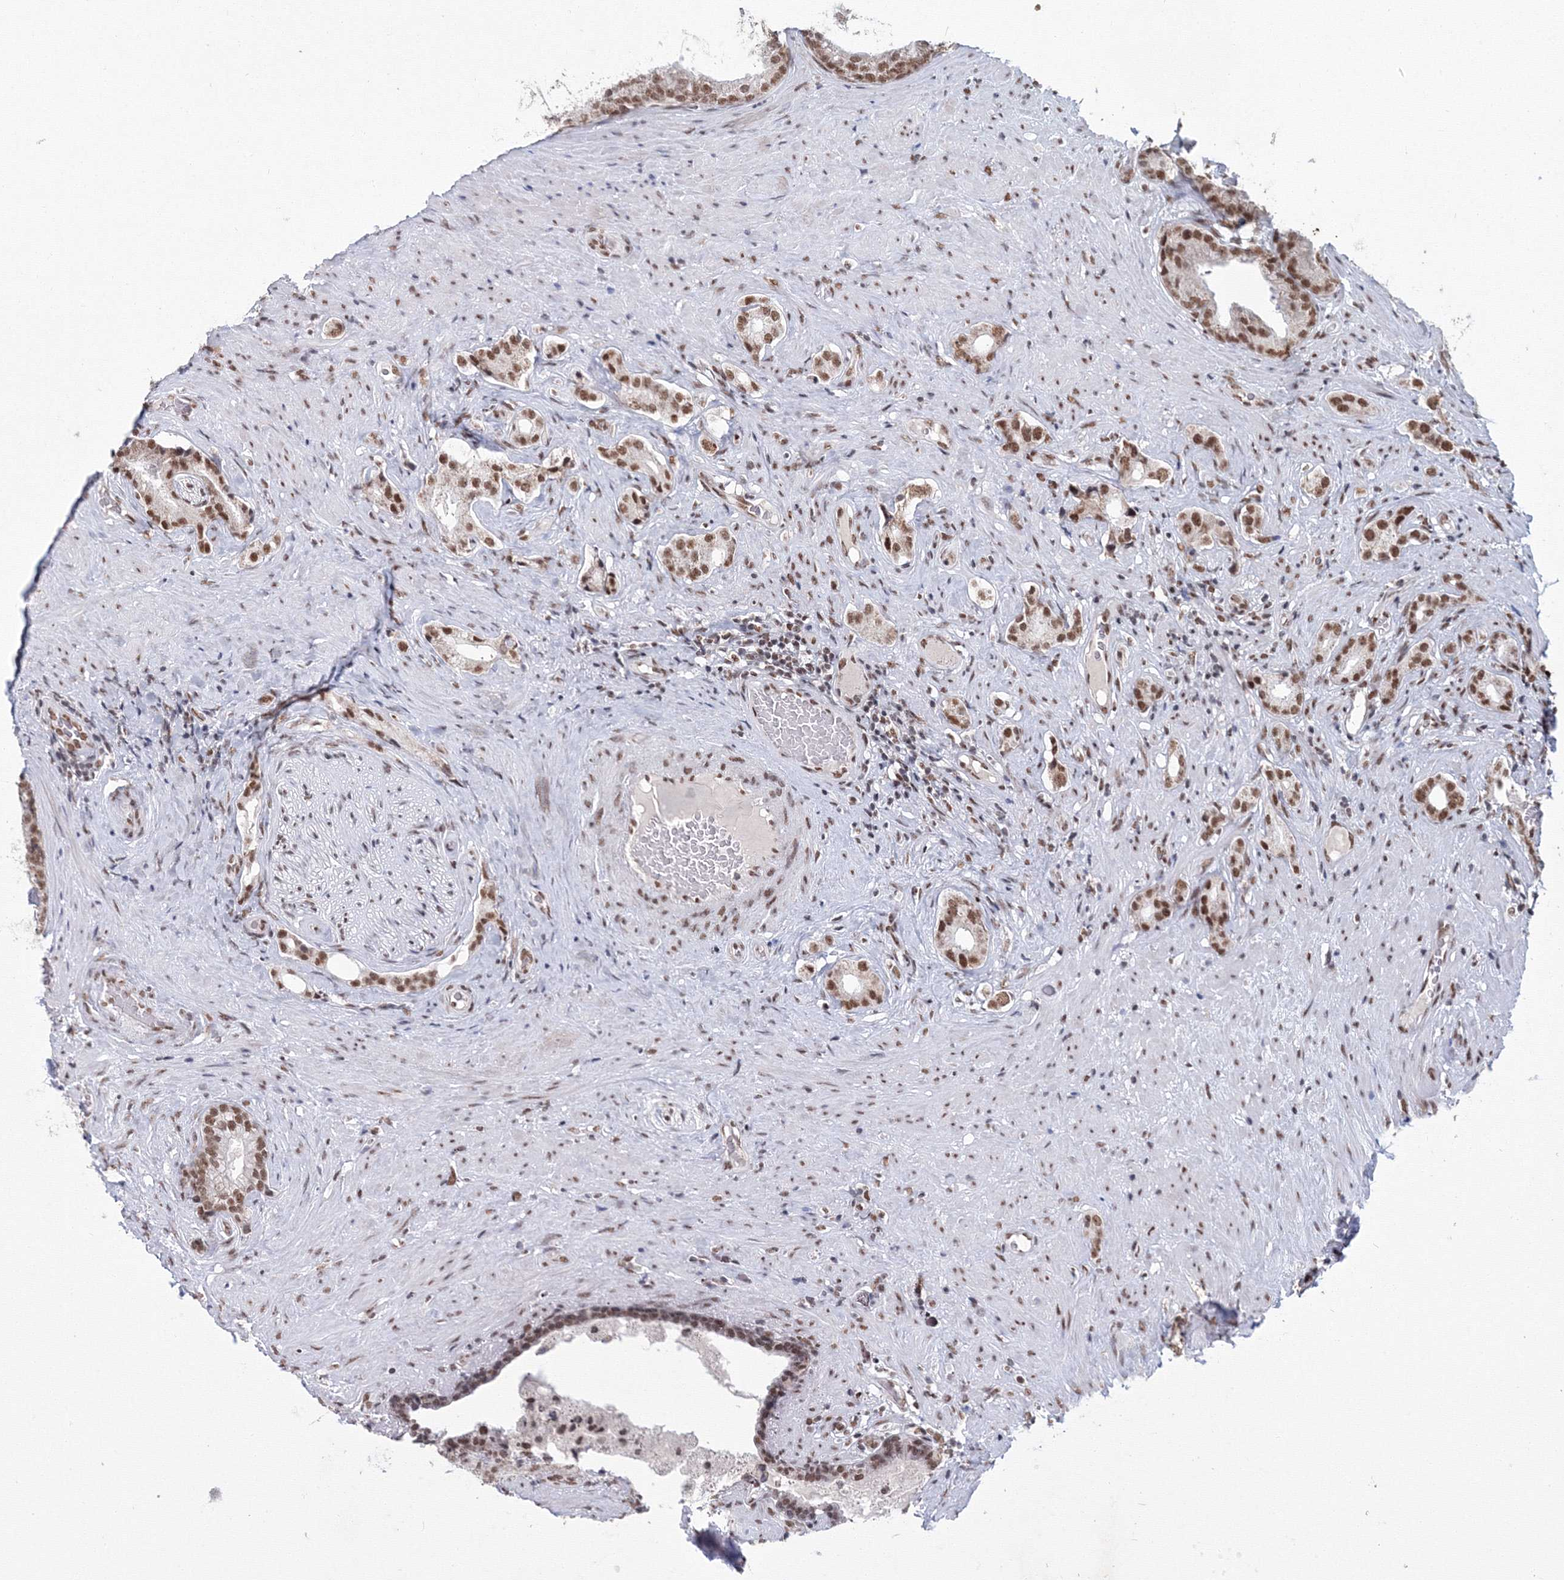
{"staining": {"intensity": "strong", "quantity": ">75%", "location": "nuclear"}, "tissue": "prostate cancer", "cell_type": "Tumor cells", "image_type": "cancer", "snomed": [{"axis": "morphology", "description": "Adenocarcinoma, Low grade"}, {"axis": "topography", "description": "Prostate"}], "caption": "Prostate cancer tissue exhibits strong nuclear staining in about >75% of tumor cells (Brightfield microscopy of DAB IHC at high magnification).", "gene": "SF3B6", "patient": {"sex": "male", "age": 71}}